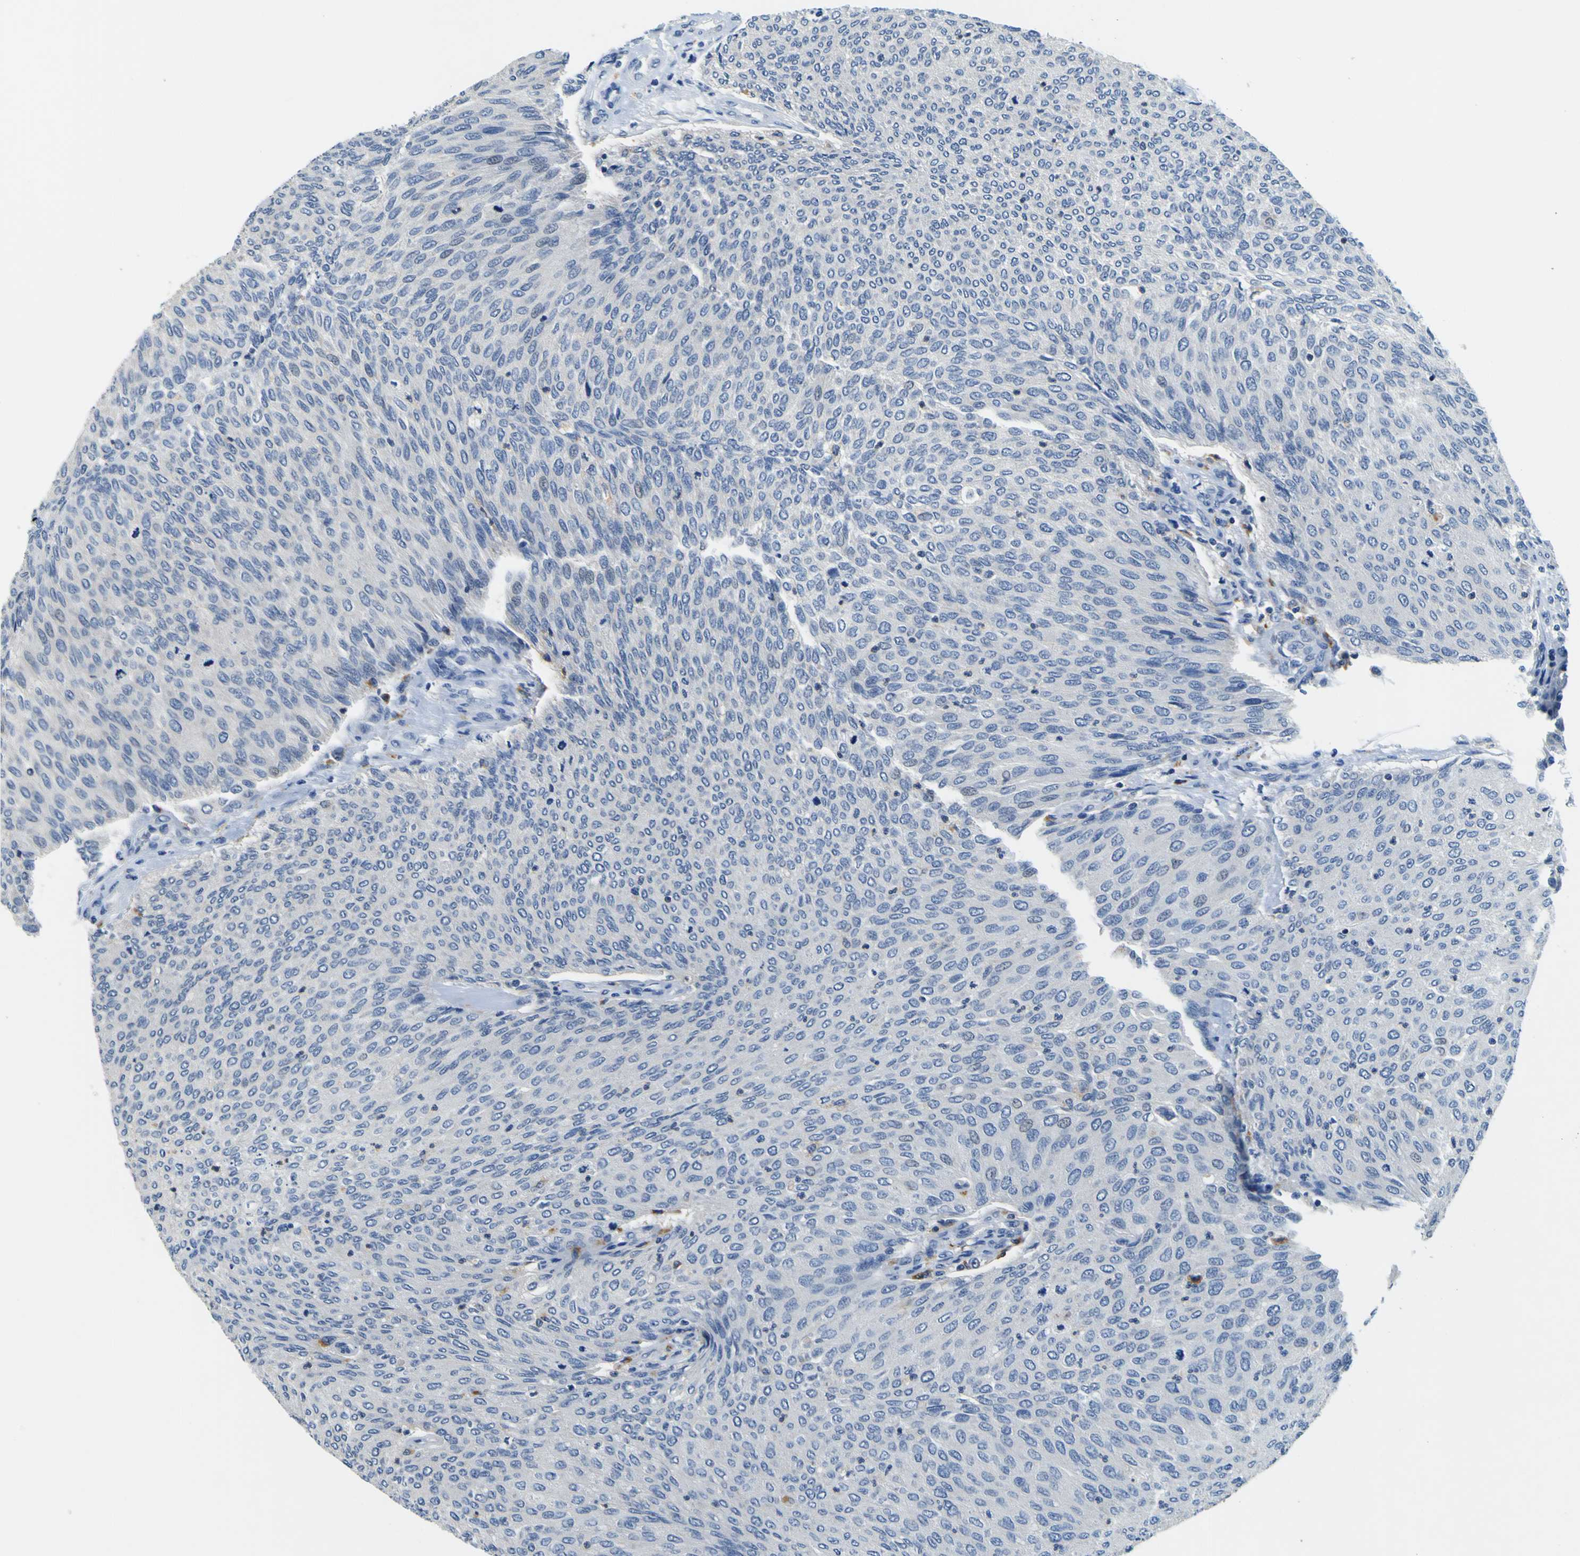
{"staining": {"intensity": "negative", "quantity": "none", "location": "none"}, "tissue": "urothelial cancer", "cell_type": "Tumor cells", "image_type": "cancer", "snomed": [{"axis": "morphology", "description": "Urothelial carcinoma, Low grade"}, {"axis": "topography", "description": "Urinary bladder"}], "caption": "The photomicrograph demonstrates no staining of tumor cells in urothelial cancer.", "gene": "TNIK", "patient": {"sex": "female", "age": 79}}